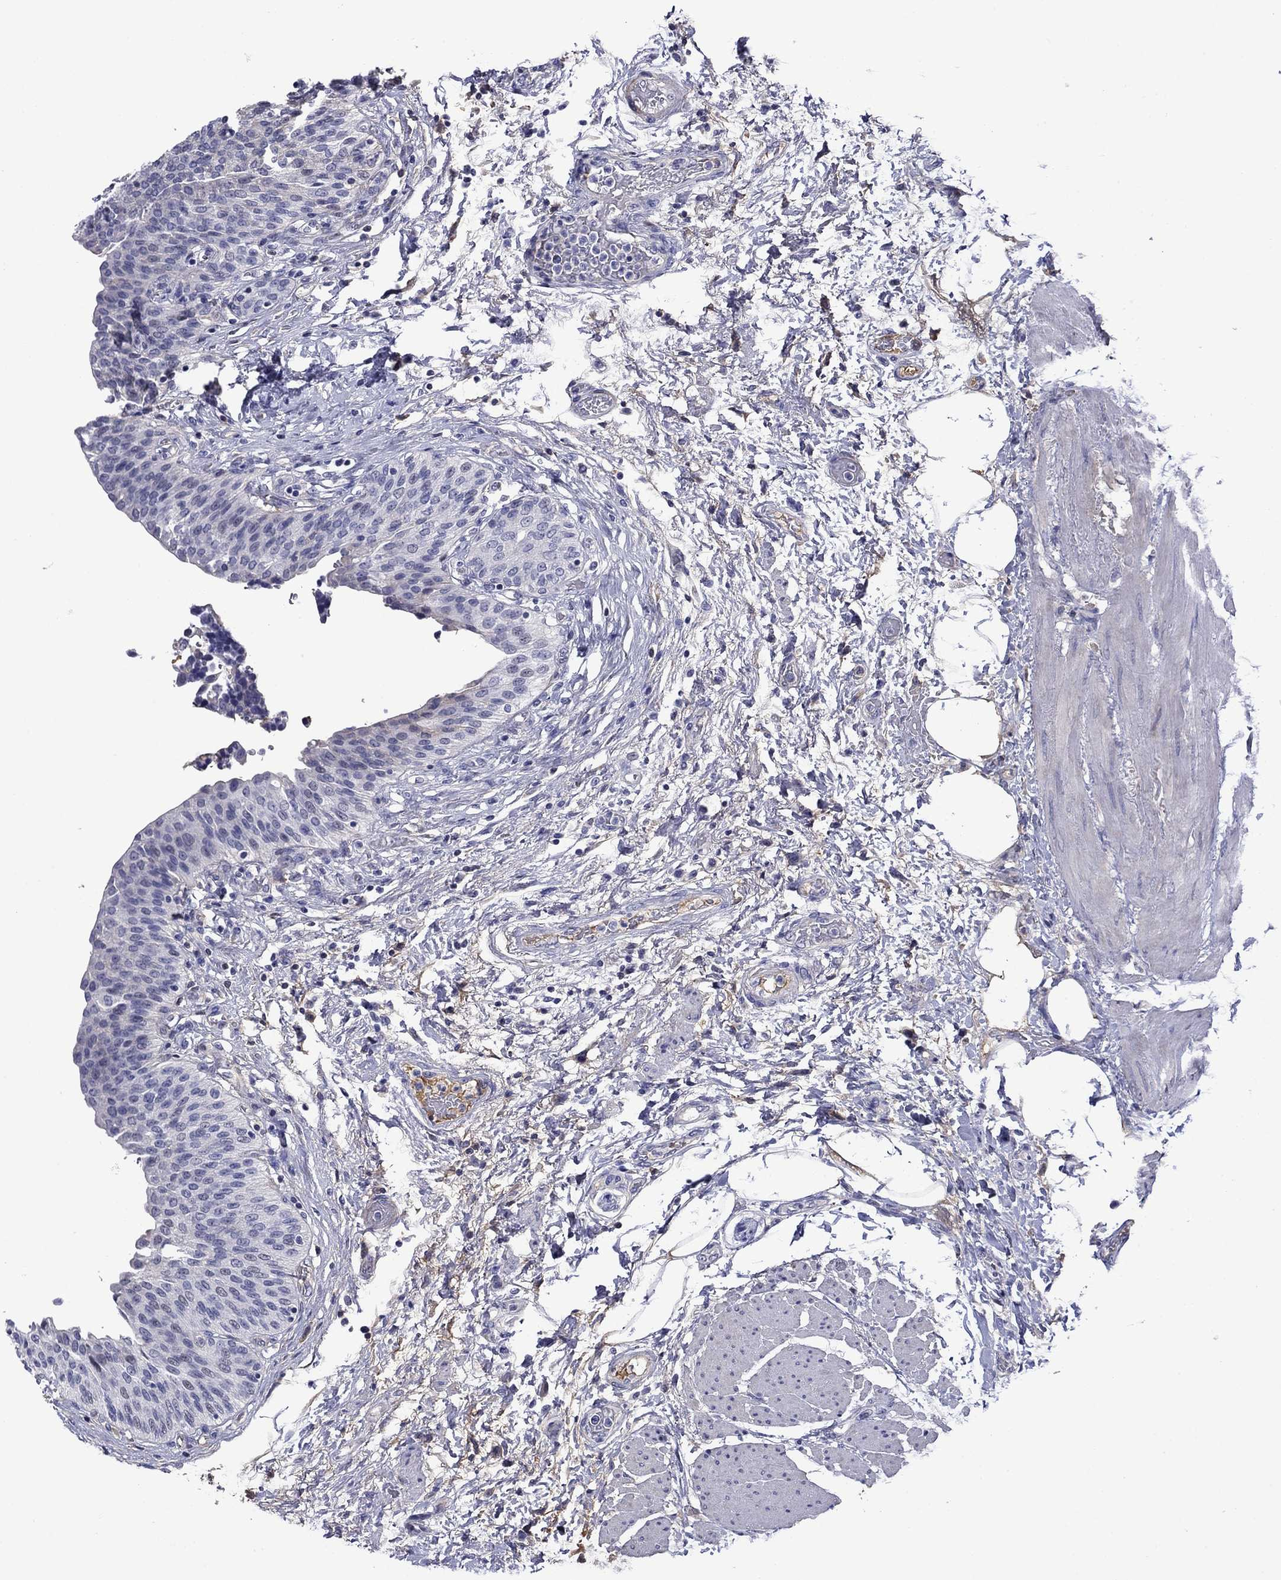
{"staining": {"intensity": "negative", "quantity": "none", "location": "none"}, "tissue": "urinary bladder", "cell_type": "Urothelial cells", "image_type": "normal", "snomed": [{"axis": "morphology", "description": "Normal tissue, NOS"}, {"axis": "morphology", "description": "Metaplasia, NOS"}, {"axis": "topography", "description": "Urinary bladder"}], "caption": "This histopathology image is of benign urinary bladder stained with IHC to label a protein in brown with the nuclei are counter-stained blue. There is no expression in urothelial cells. (DAB immunohistochemistry (IHC) with hematoxylin counter stain).", "gene": "APOA2", "patient": {"sex": "male", "age": 68}}